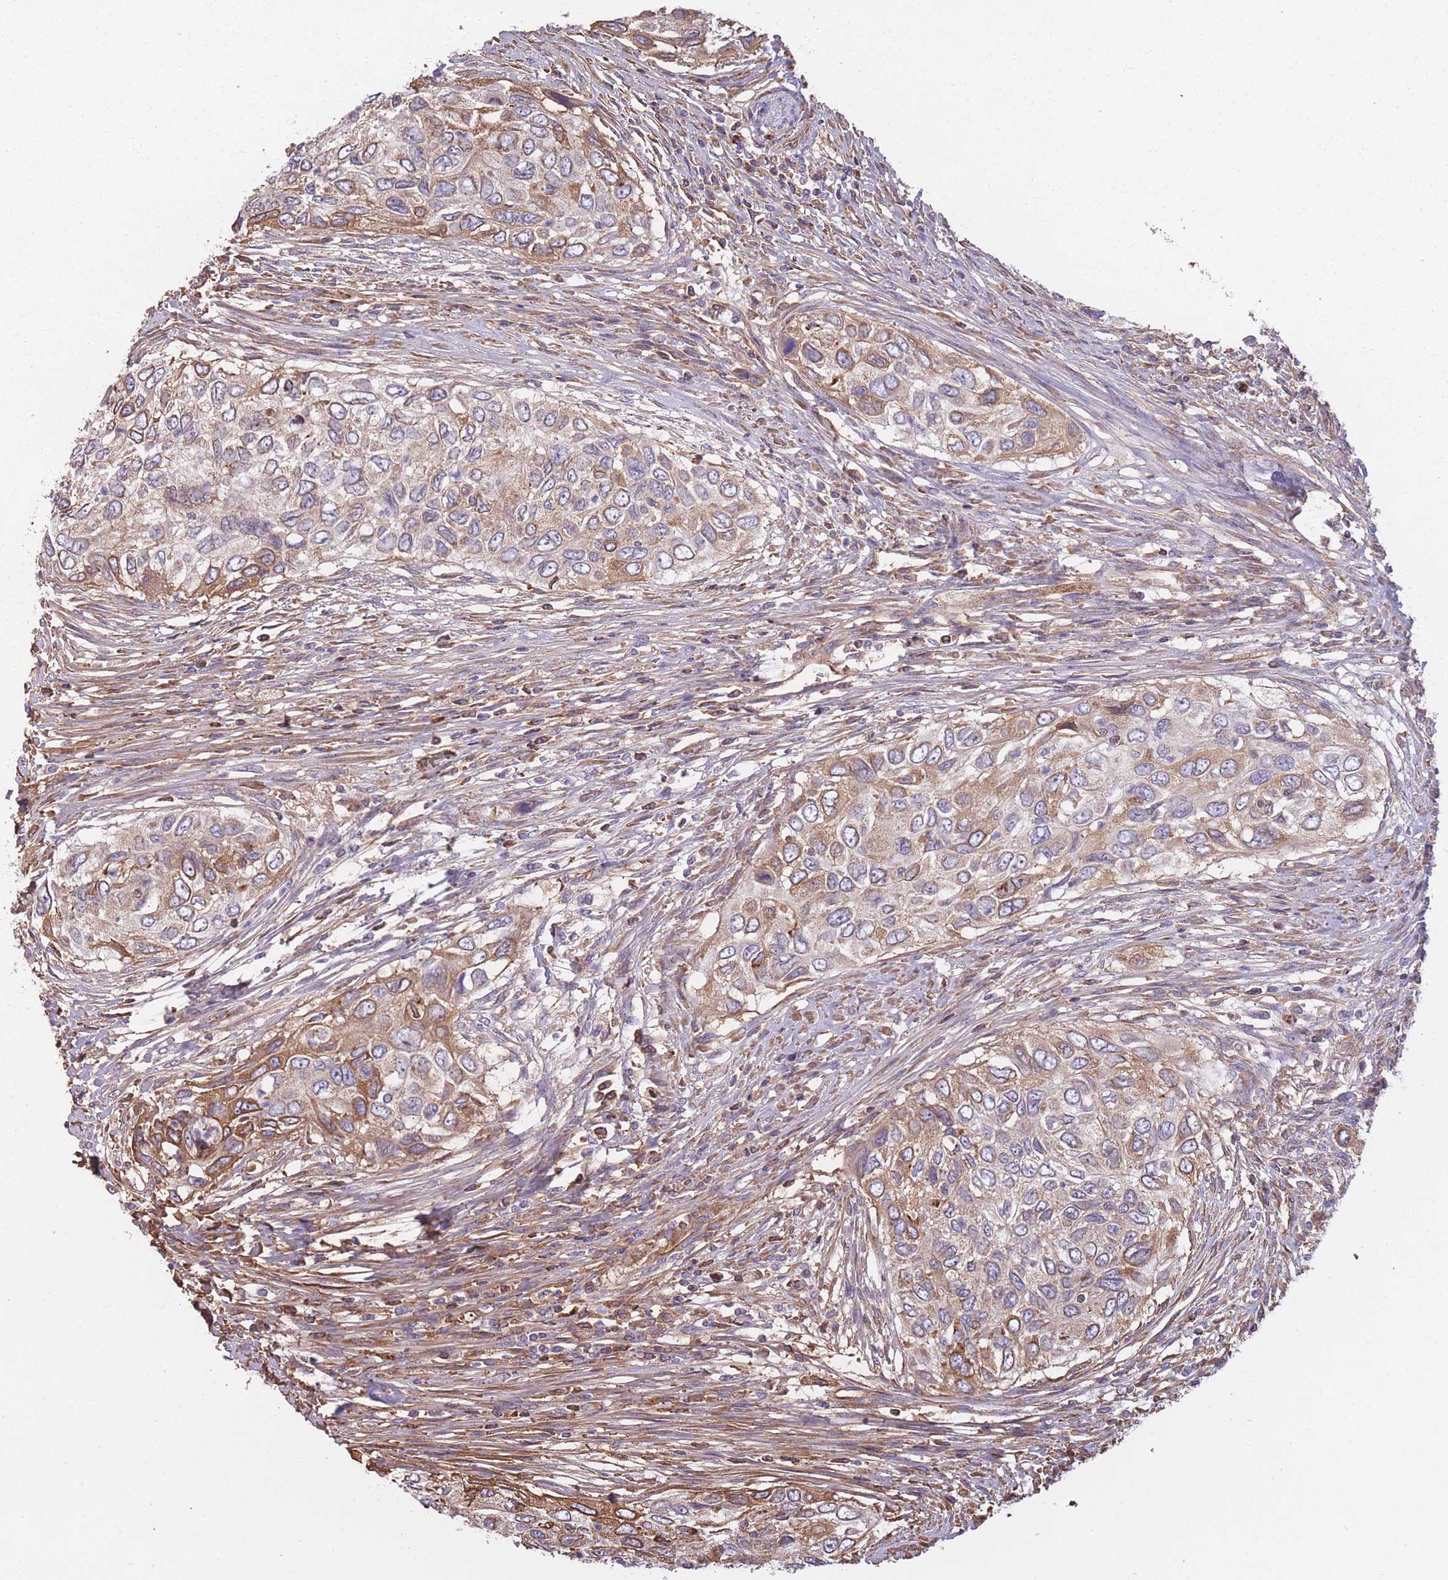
{"staining": {"intensity": "moderate", "quantity": "<25%", "location": "cytoplasmic/membranous"}, "tissue": "urothelial cancer", "cell_type": "Tumor cells", "image_type": "cancer", "snomed": [{"axis": "morphology", "description": "Urothelial carcinoma, High grade"}, {"axis": "topography", "description": "Urinary bladder"}], "caption": "DAB (3,3'-diaminobenzidine) immunohistochemical staining of urothelial carcinoma (high-grade) shows moderate cytoplasmic/membranous protein positivity in approximately <25% of tumor cells. (DAB (3,3'-diaminobenzidine) IHC with brightfield microscopy, high magnification).", "gene": "KAT2A", "patient": {"sex": "female", "age": 60}}